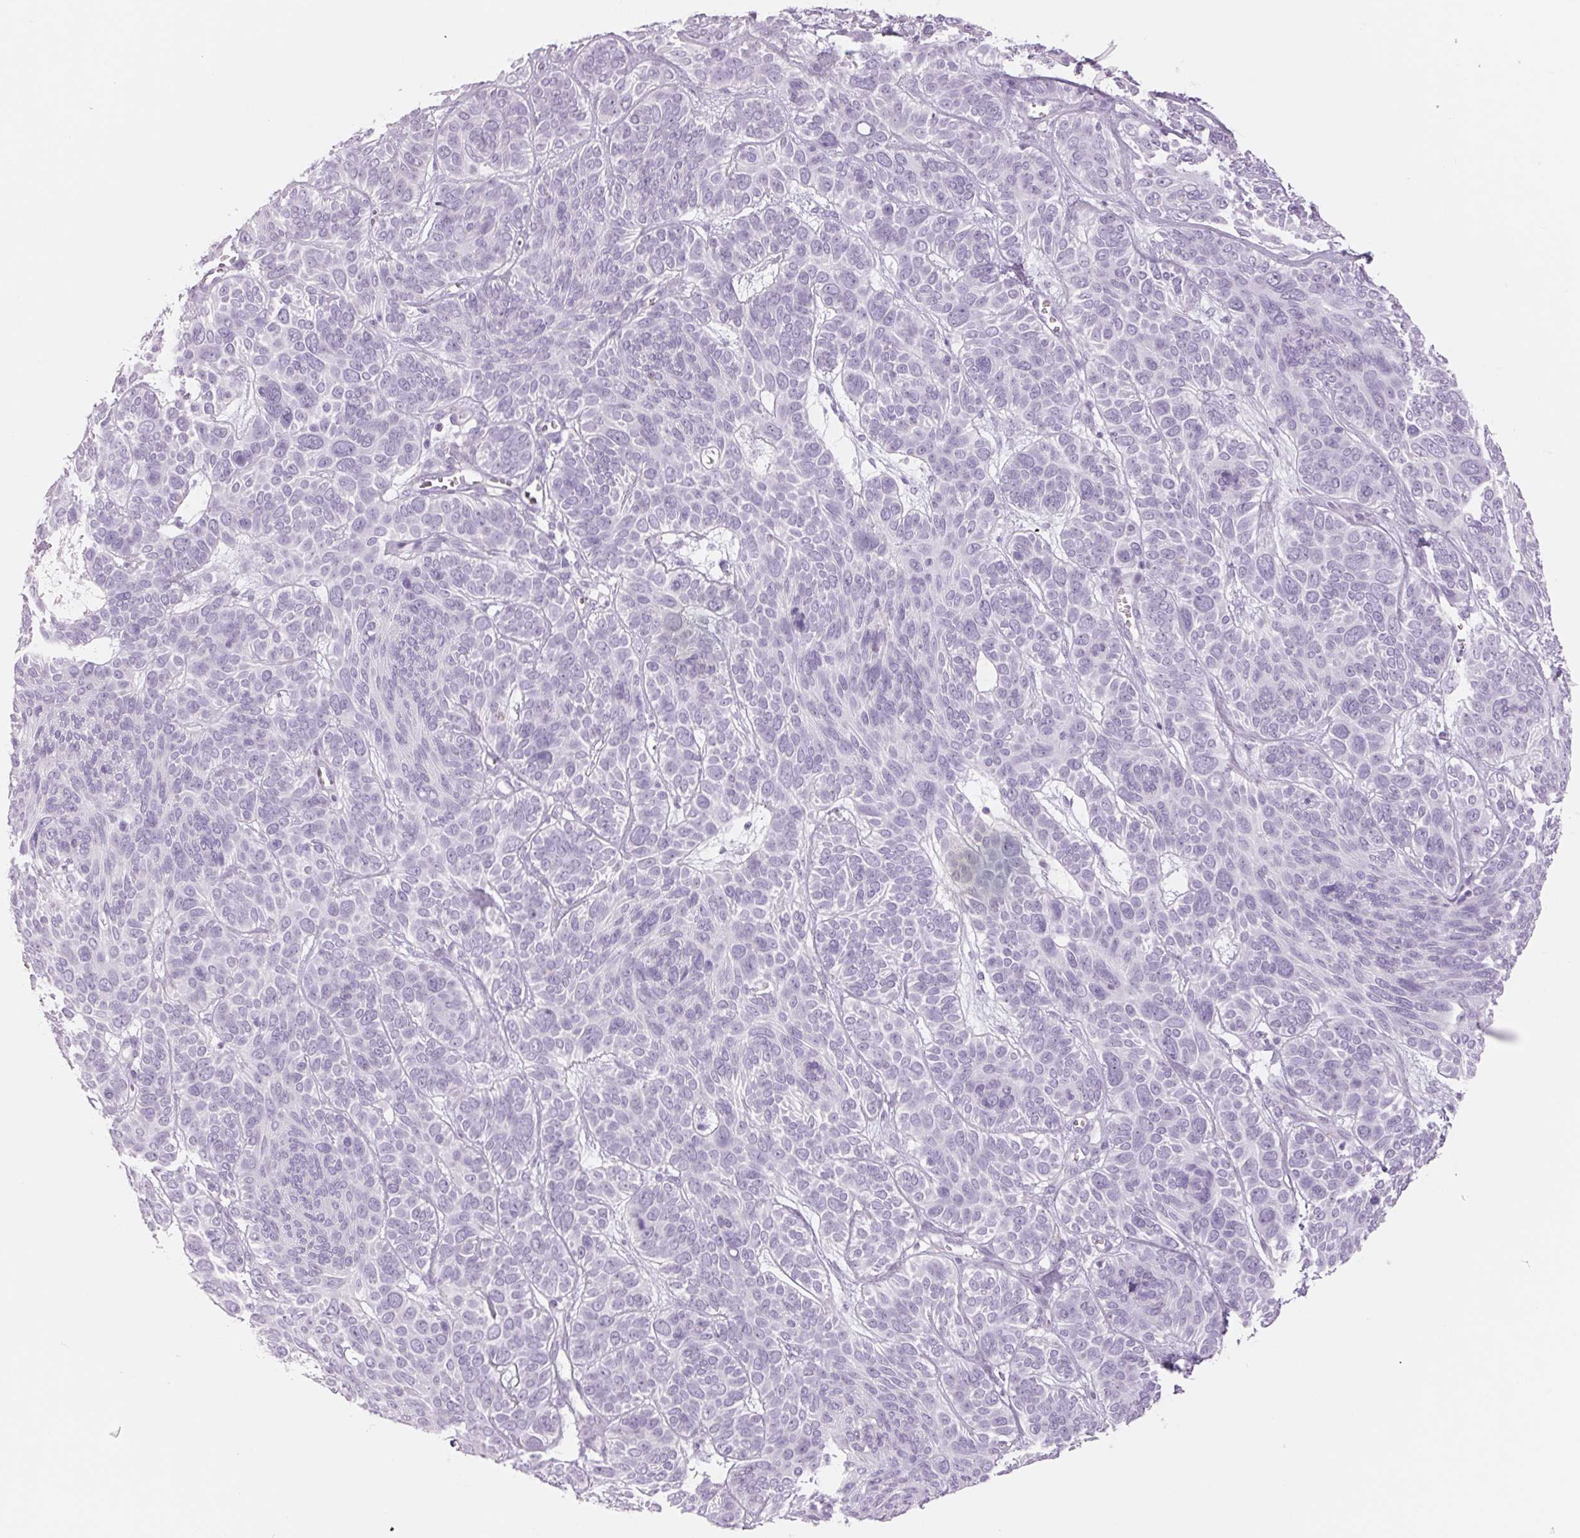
{"staining": {"intensity": "negative", "quantity": "none", "location": "none"}, "tissue": "skin cancer", "cell_type": "Tumor cells", "image_type": "cancer", "snomed": [{"axis": "morphology", "description": "Basal cell carcinoma"}, {"axis": "topography", "description": "Skin"}, {"axis": "topography", "description": "Skin of face"}], "caption": "This is an immunohistochemistry image of basal cell carcinoma (skin). There is no expression in tumor cells.", "gene": "GALNT7", "patient": {"sex": "male", "age": 73}}